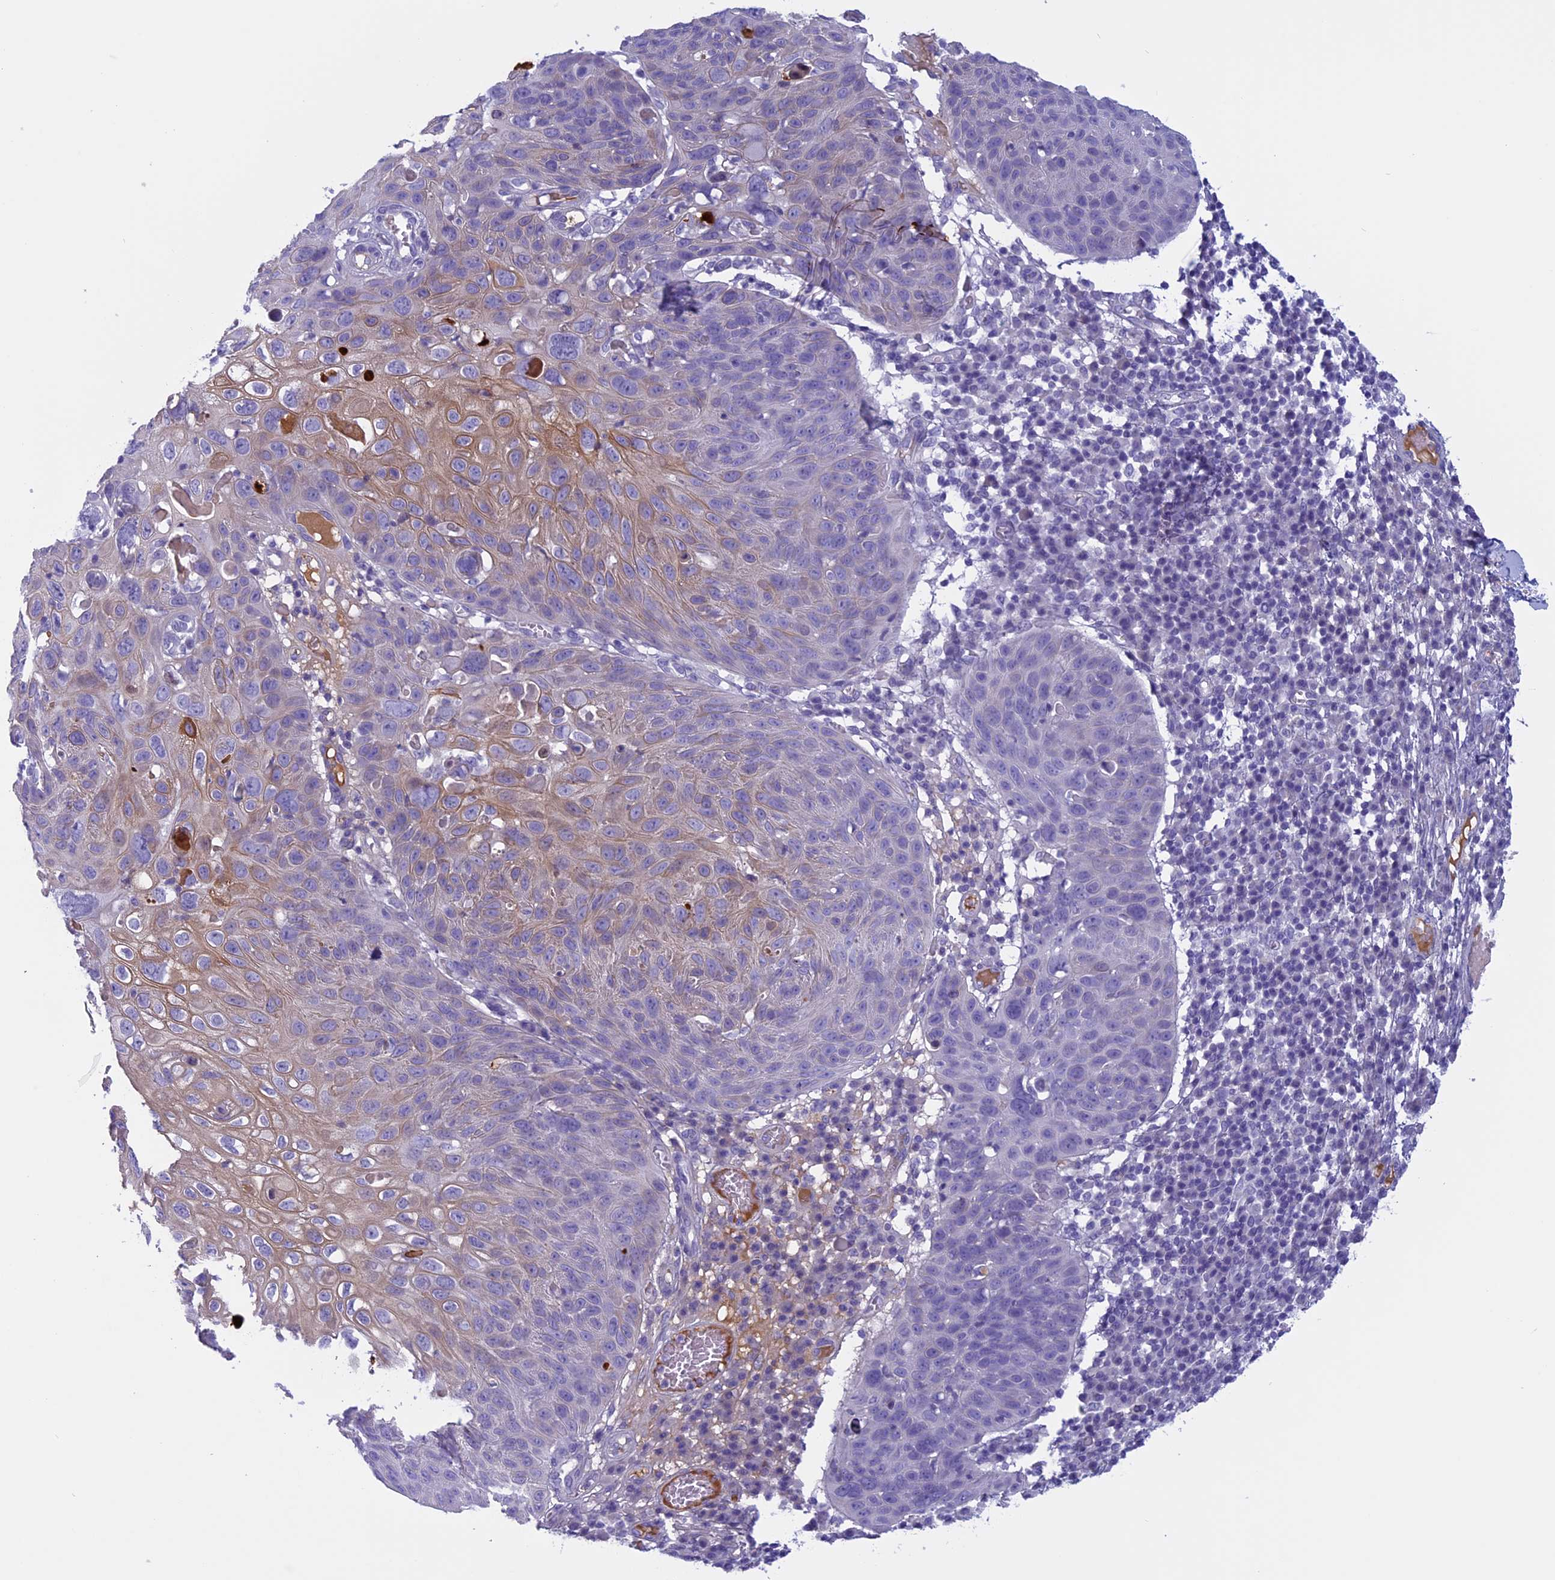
{"staining": {"intensity": "weak", "quantity": "<25%", "location": "cytoplasmic/membranous"}, "tissue": "skin cancer", "cell_type": "Tumor cells", "image_type": "cancer", "snomed": [{"axis": "morphology", "description": "Squamous cell carcinoma, NOS"}, {"axis": "topography", "description": "Skin"}], "caption": "Protein analysis of skin cancer (squamous cell carcinoma) shows no significant positivity in tumor cells.", "gene": "ANGPTL2", "patient": {"sex": "female", "age": 90}}